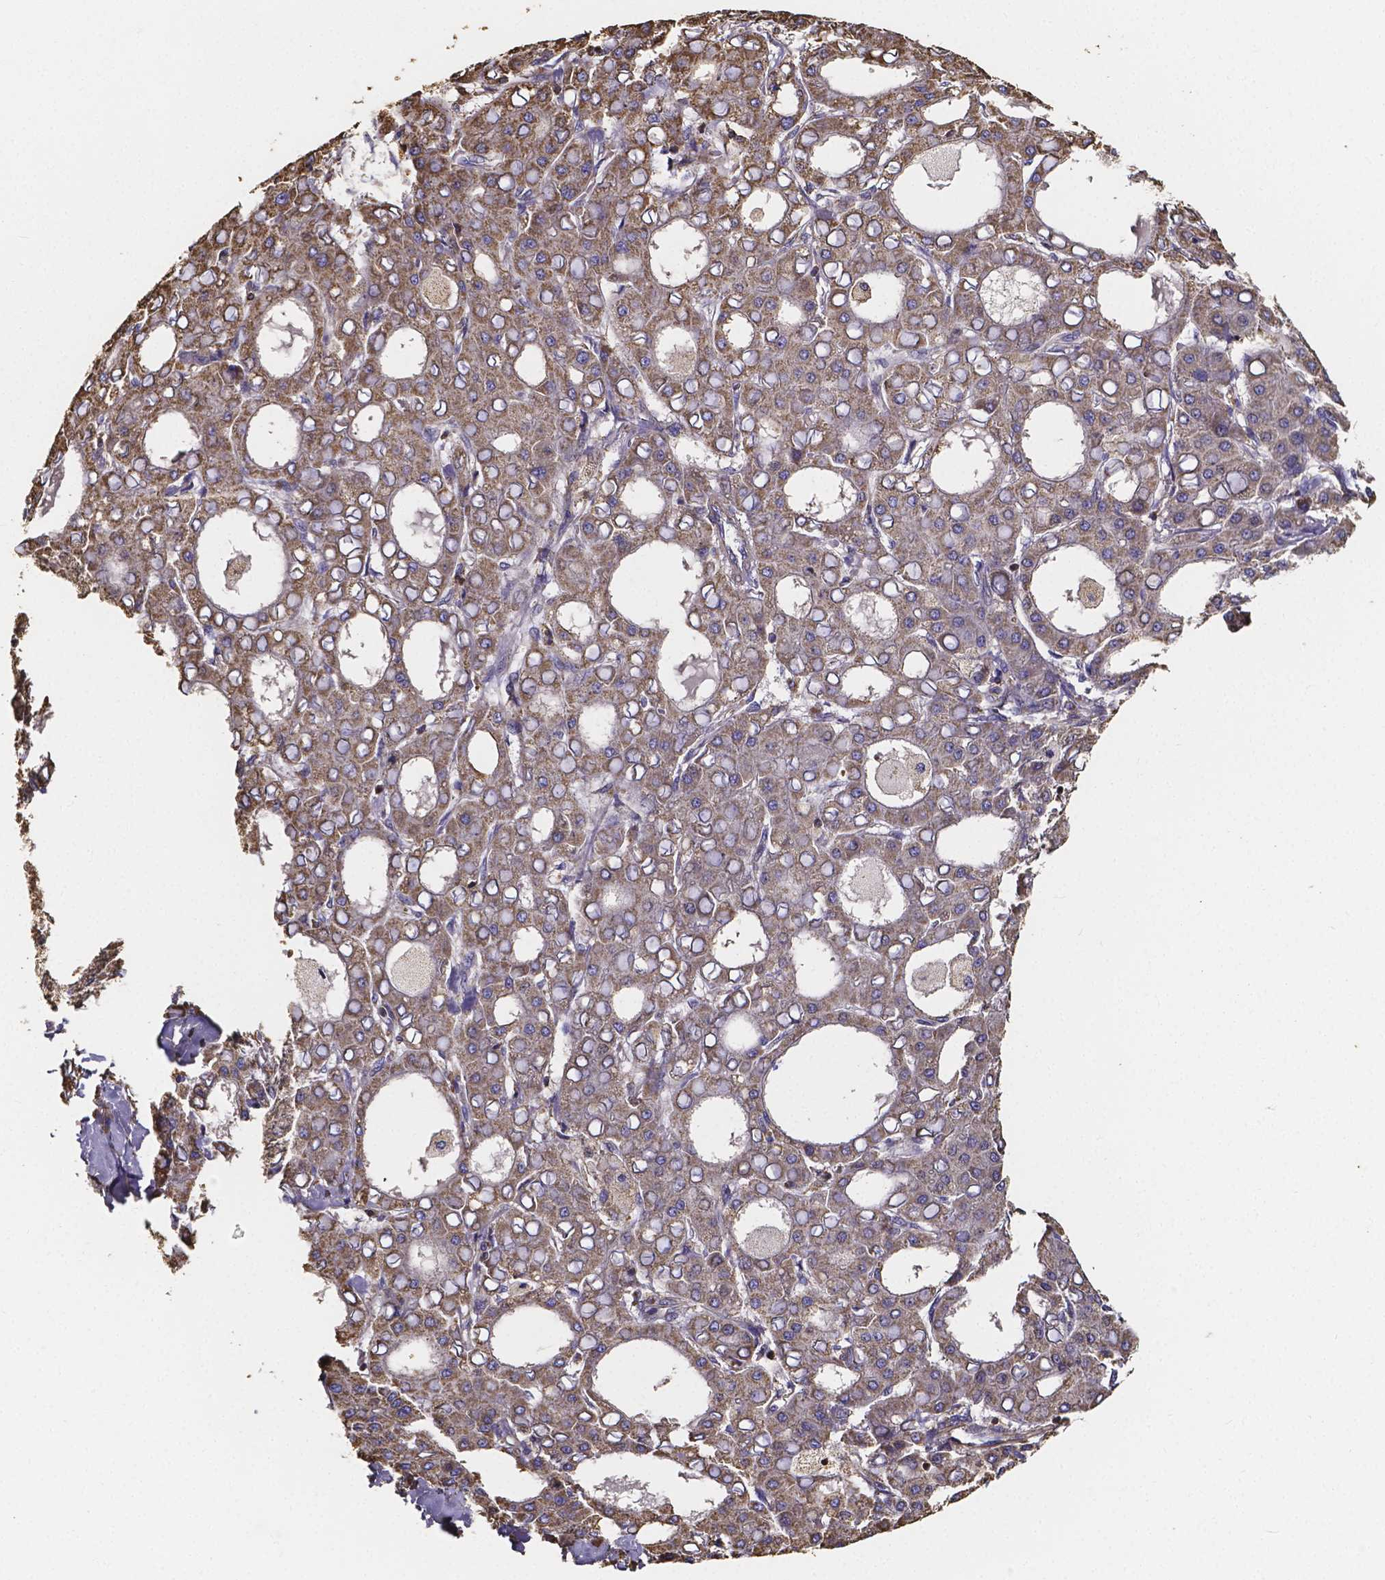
{"staining": {"intensity": "moderate", "quantity": ">75%", "location": "cytoplasmic/membranous"}, "tissue": "liver cancer", "cell_type": "Tumor cells", "image_type": "cancer", "snomed": [{"axis": "morphology", "description": "Carcinoma, Hepatocellular, NOS"}, {"axis": "topography", "description": "Liver"}], "caption": "A histopathology image of human hepatocellular carcinoma (liver) stained for a protein reveals moderate cytoplasmic/membranous brown staining in tumor cells.", "gene": "SLC35D2", "patient": {"sex": "male", "age": 65}}